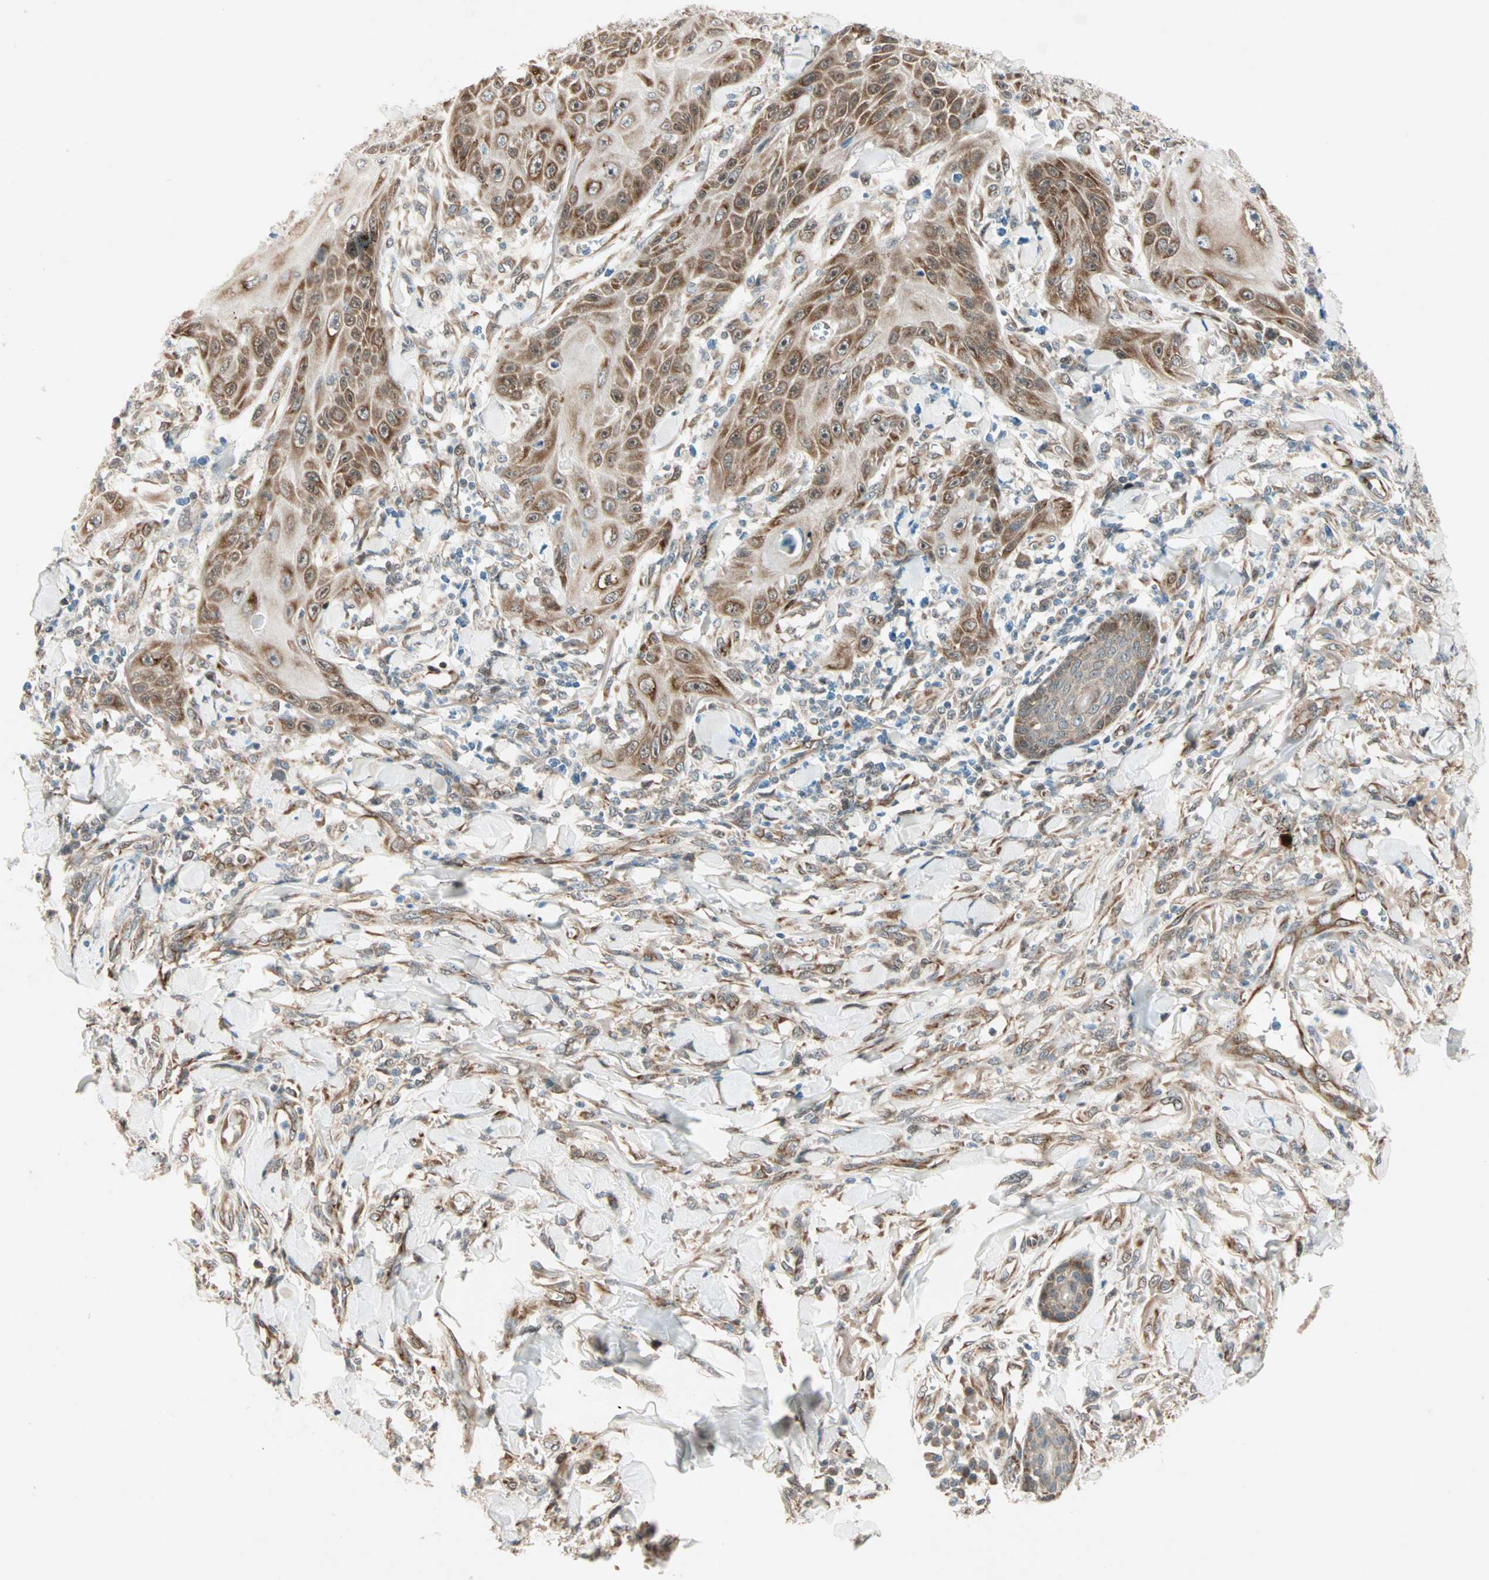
{"staining": {"intensity": "strong", "quantity": "25%-75%", "location": "cytoplasmic/membranous,nuclear"}, "tissue": "skin cancer", "cell_type": "Tumor cells", "image_type": "cancer", "snomed": [{"axis": "morphology", "description": "Squamous cell carcinoma, NOS"}, {"axis": "topography", "description": "Skin"}], "caption": "High-power microscopy captured an immunohistochemistry micrograph of squamous cell carcinoma (skin), revealing strong cytoplasmic/membranous and nuclear expression in about 25%-75% of tumor cells. (DAB IHC with brightfield microscopy, high magnification).", "gene": "ZNF37A", "patient": {"sex": "female", "age": 78}}